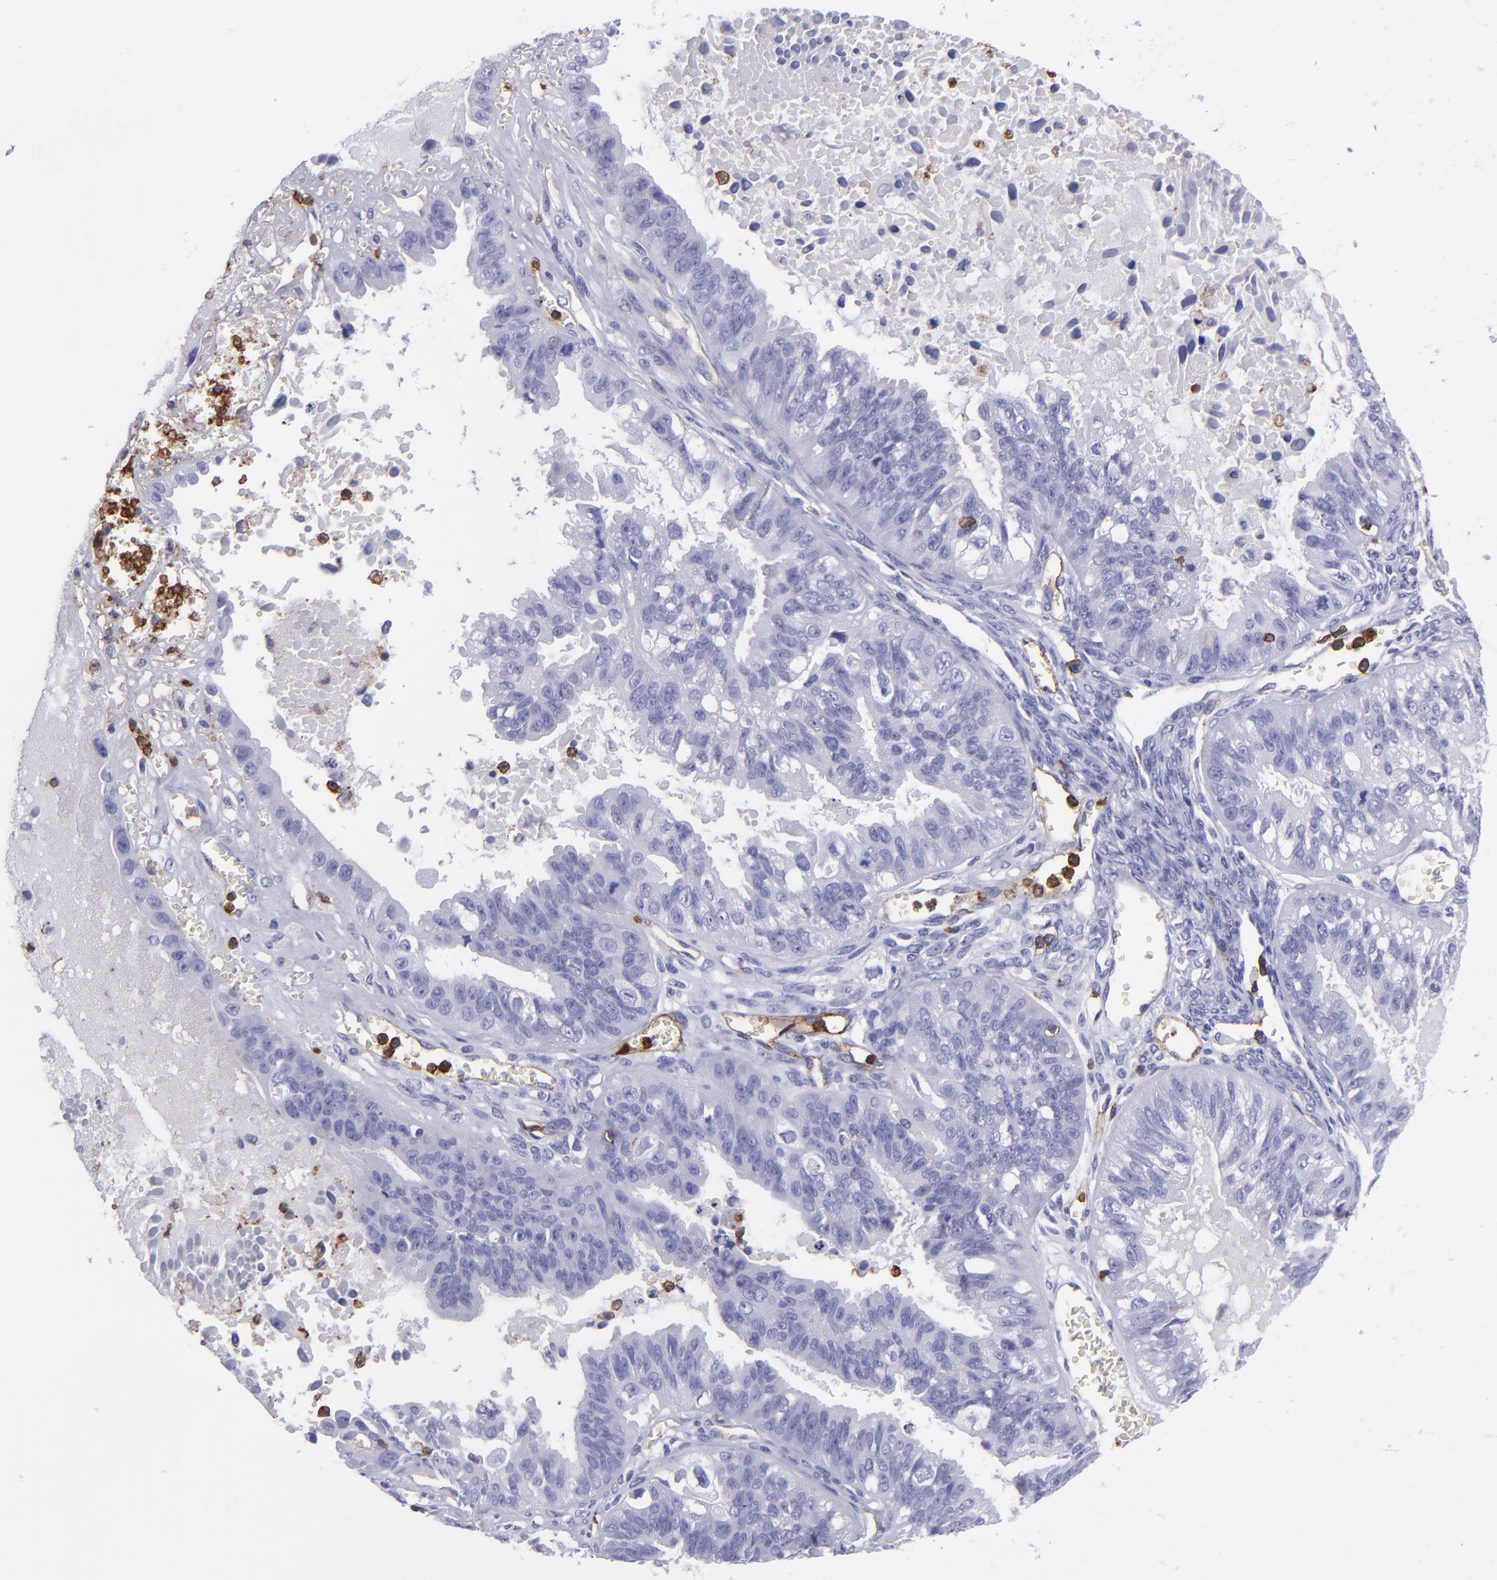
{"staining": {"intensity": "negative", "quantity": "none", "location": "none"}, "tissue": "ovarian cancer", "cell_type": "Tumor cells", "image_type": "cancer", "snomed": [{"axis": "morphology", "description": "Carcinoma, endometroid"}, {"axis": "topography", "description": "Ovary"}], "caption": "Tumor cells show no significant expression in ovarian endometroid carcinoma.", "gene": "ICAM3", "patient": {"sex": "female", "age": 85}}